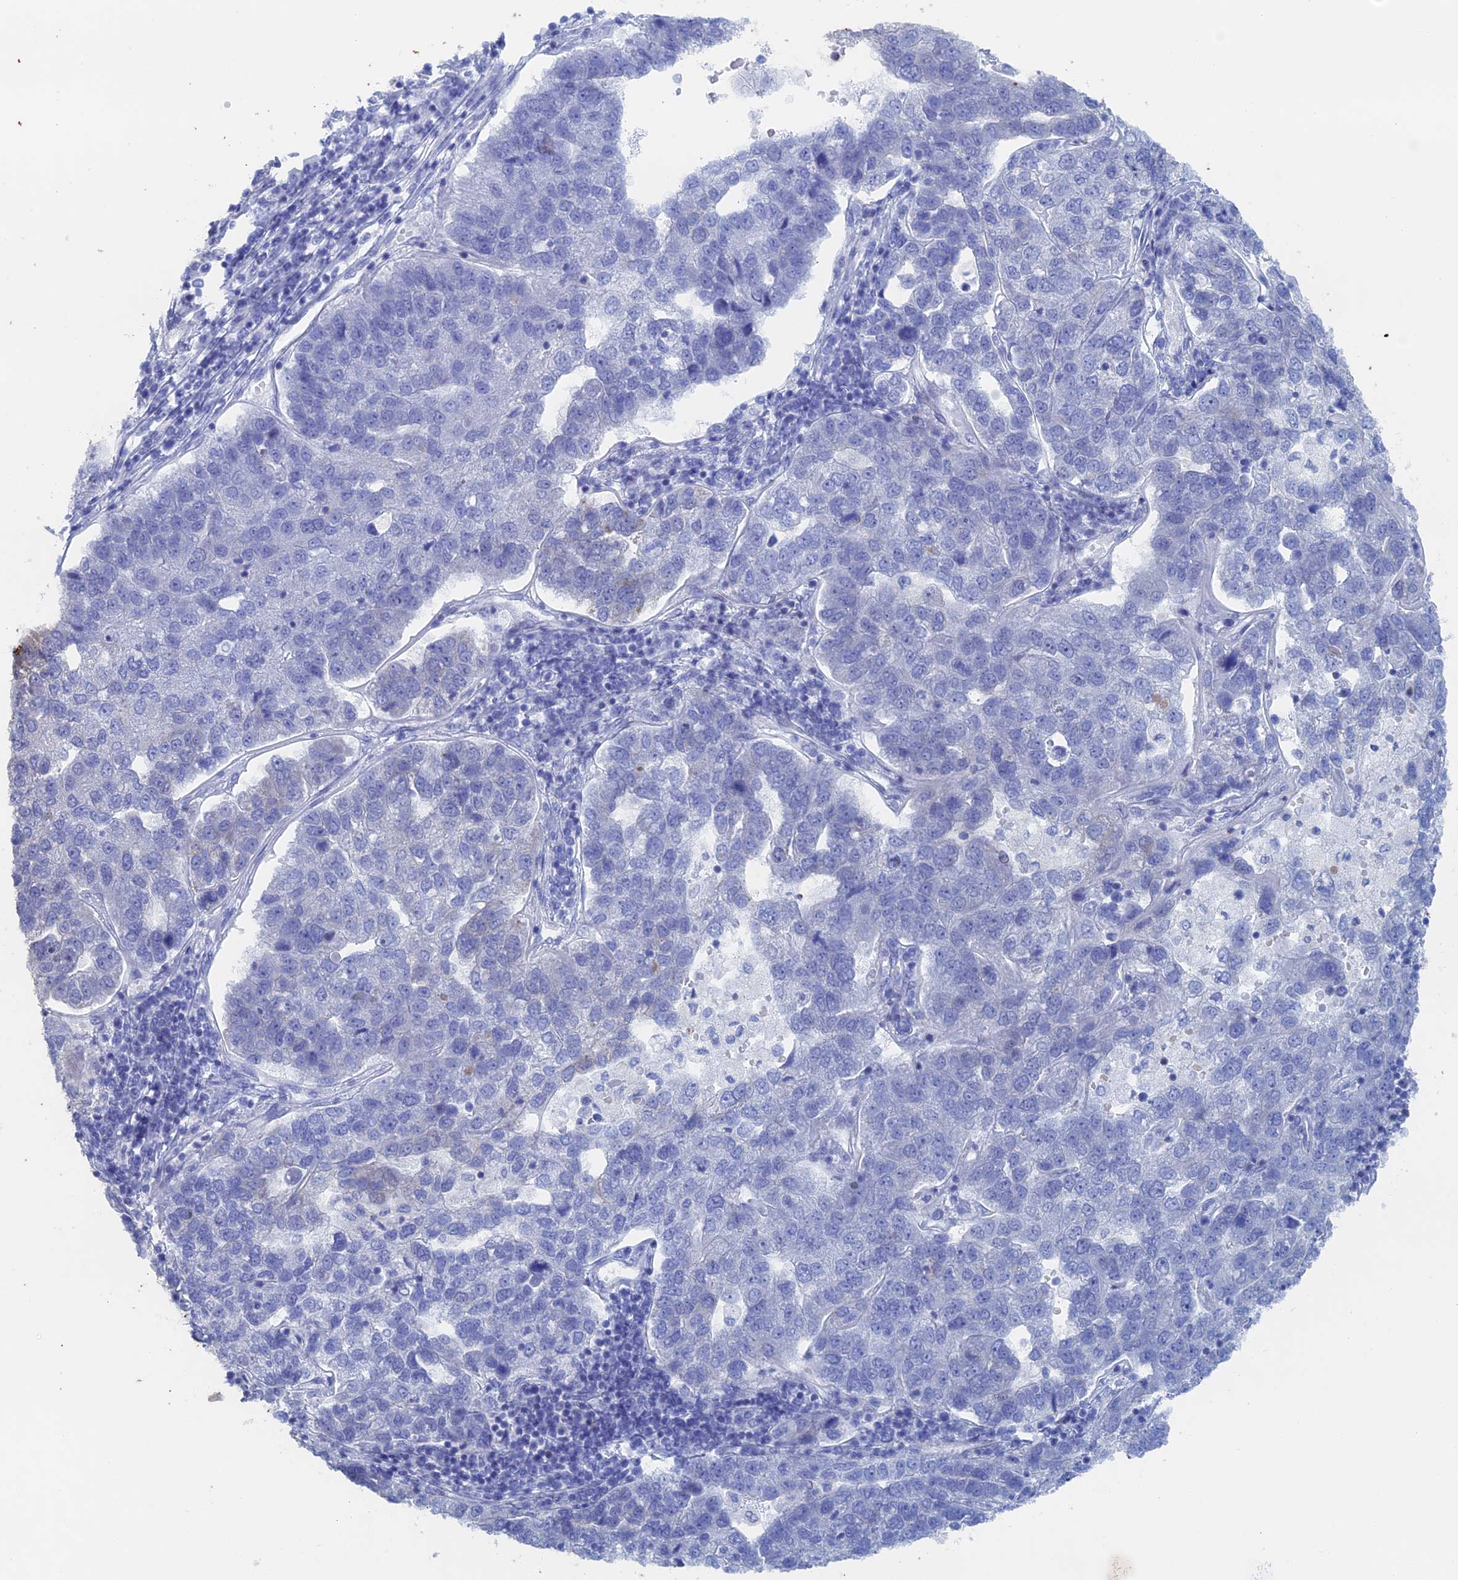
{"staining": {"intensity": "negative", "quantity": "none", "location": "none"}, "tissue": "pancreatic cancer", "cell_type": "Tumor cells", "image_type": "cancer", "snomed": [{"axis": "morphology", "description": "Adenocarcinoma, NOS"}, {"axis": "topography", "description": "Pancreas"}], "caption": "This is an immunohistochemistry (IHC) micrograph of adenocarcinoma (pancreatic). There is no staining in tumor cells.", "gene": "IL7", "patient": {"sex": "female", "age": 61}}